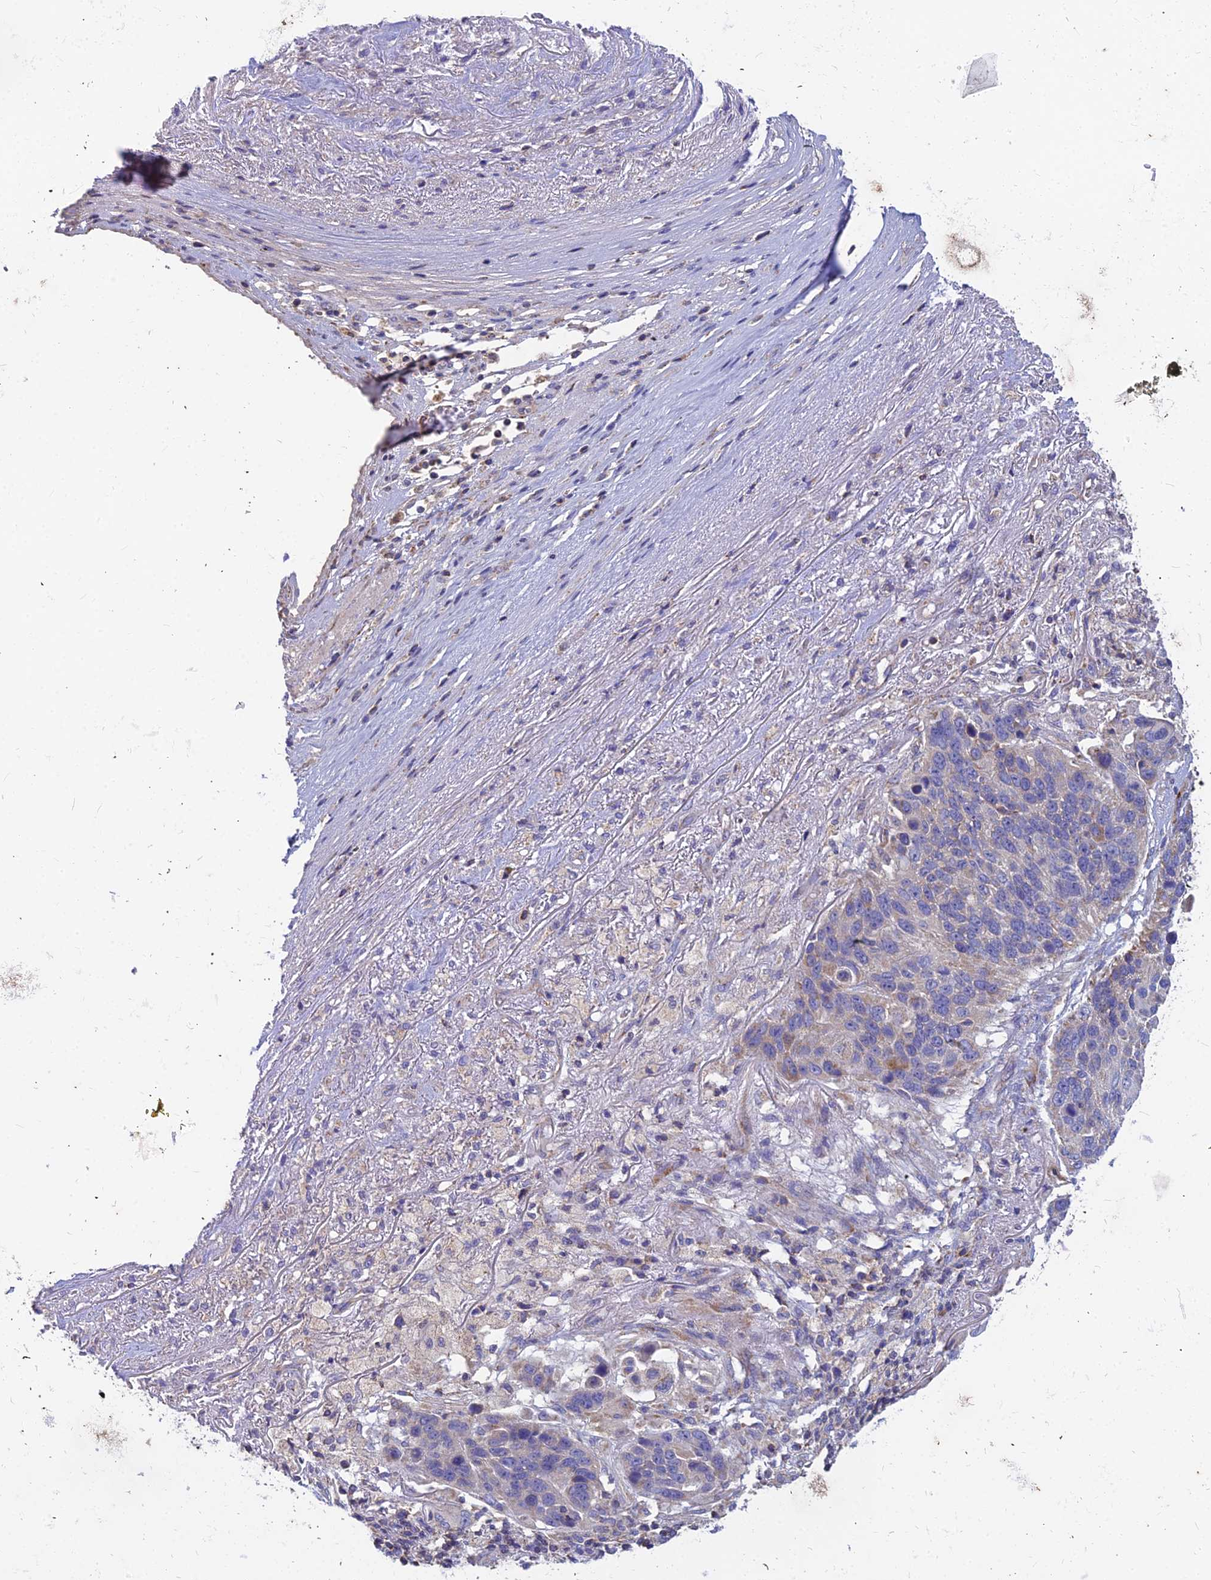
{"staining": {"intensity": "negative", "quantity": "none", "location": "none"}, "tissue": "lung cancer", "cell_type": "Tumor cells", "image_type": "cancer", "snomed": [{"axis": "morphology", "description": "Normal tissue, NOS"}, {"axis": "morphology", "description": "Squamous cell carcinoma, NOS"}, {"axis": "topography", "description": "Lymph node"}, {"axis": "topography", "description": "Lung"}], "caption": "This is an IHC photomicrograph of human lung cancer. There is no staining in tumor cells.", "gene": "ASPHD1", "patient": {"sex": "male", "age": 66}}